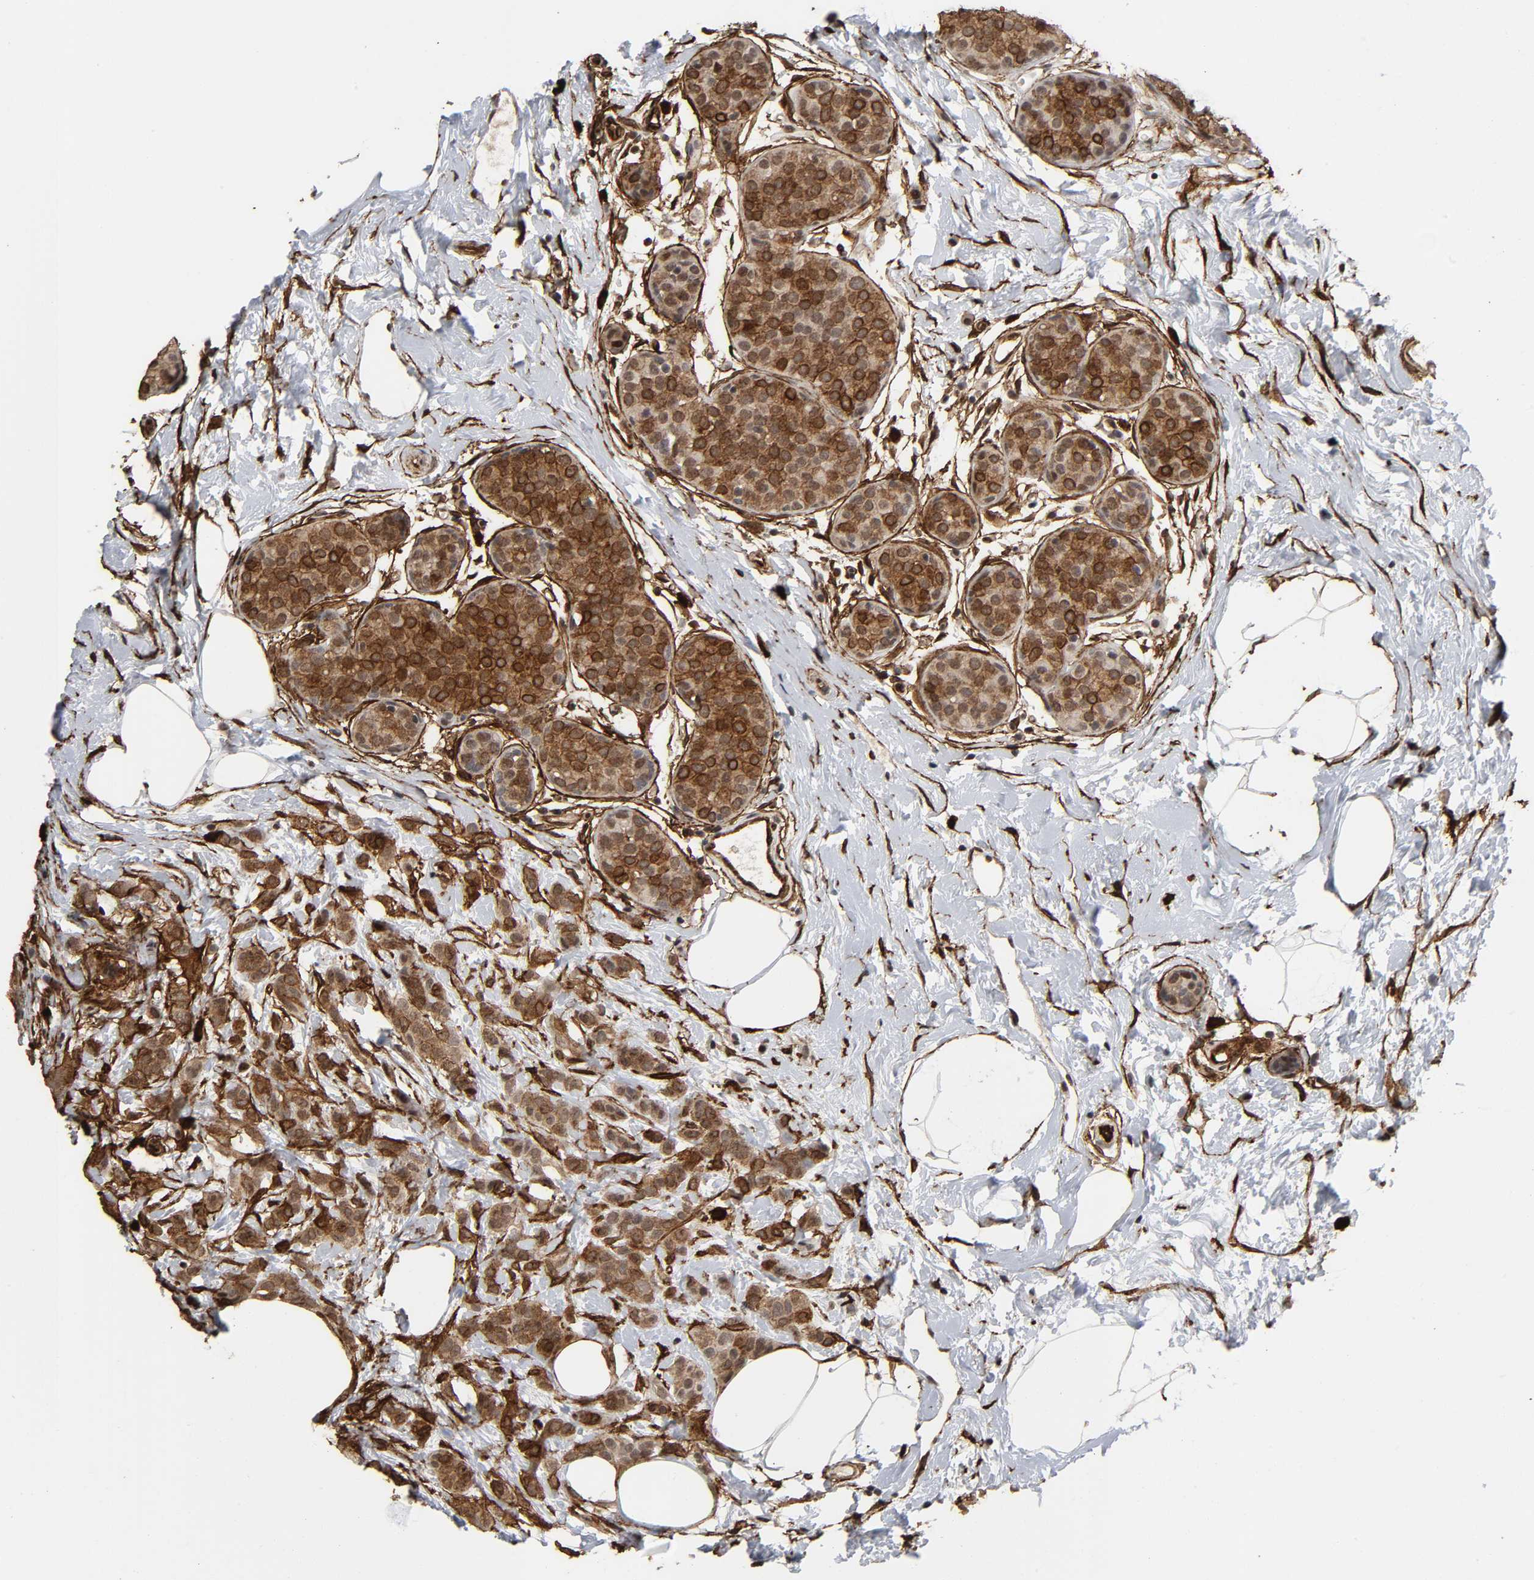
{"staining": {"intensity": "moderate", "quantity": "25%-75%", "location": "cytoplasmic/membranous,nuclear"}, "tissue": "breast cancer", "cell_type": "Tumor cells", "image_type": "cancer", "snomed": [{"axis": "morphology", "description": "Lobular carcinoma, in situ"}, {"axis": "morphology", "description": "Lobular carcinoma"}, {"axis": "topography", "description": "Breast"}], "caption": "This is a photomicrograph of IHC staining of breast cancer, which shows moderate expression in the cytoplasmic/membranous and nuclear of tumor cells.", "gene": "AHNAK2", "patient": {"sex": "female", "age": 41}}